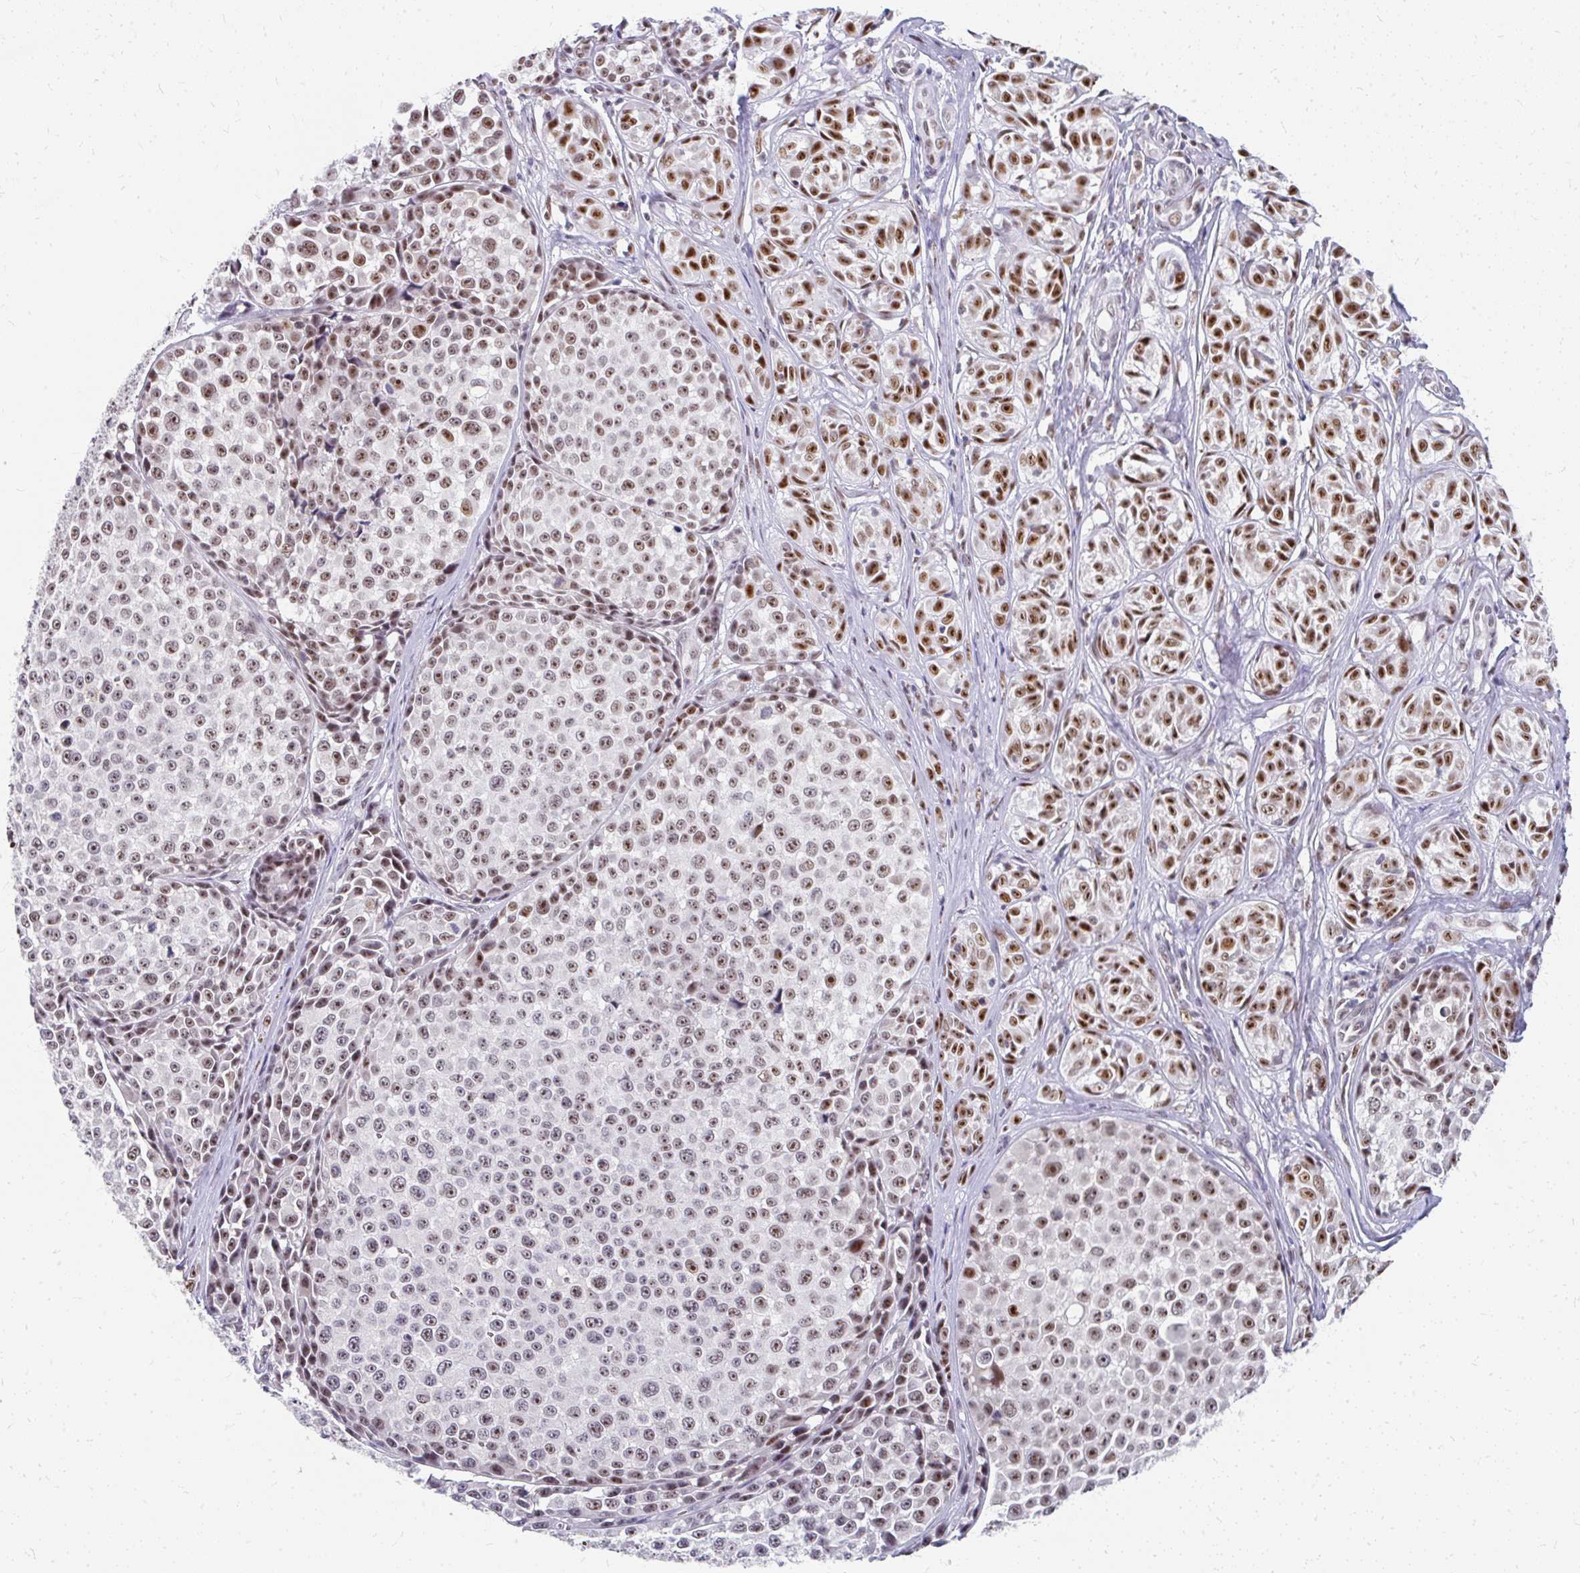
{"staining": {"intensity": "moderate", "quantity": ">75%", "location": "nuclear"}, "tissue": "melanoma", "cell_type": "Tumor cells", "image_type": "cancer", "snomed": [{"axis": "morphology", "description": "Malignant melanoma, NOS"}, {"axis": "topography", "description": "Skin"}], "caption": "Immunohistochemical staining of melanoma demonstrates medium levels of moderate nuclear protein positivity in about >75% of tumor cells.", "gene": "GTF2H1", "patient": {"sex": "female", "age": 35}}